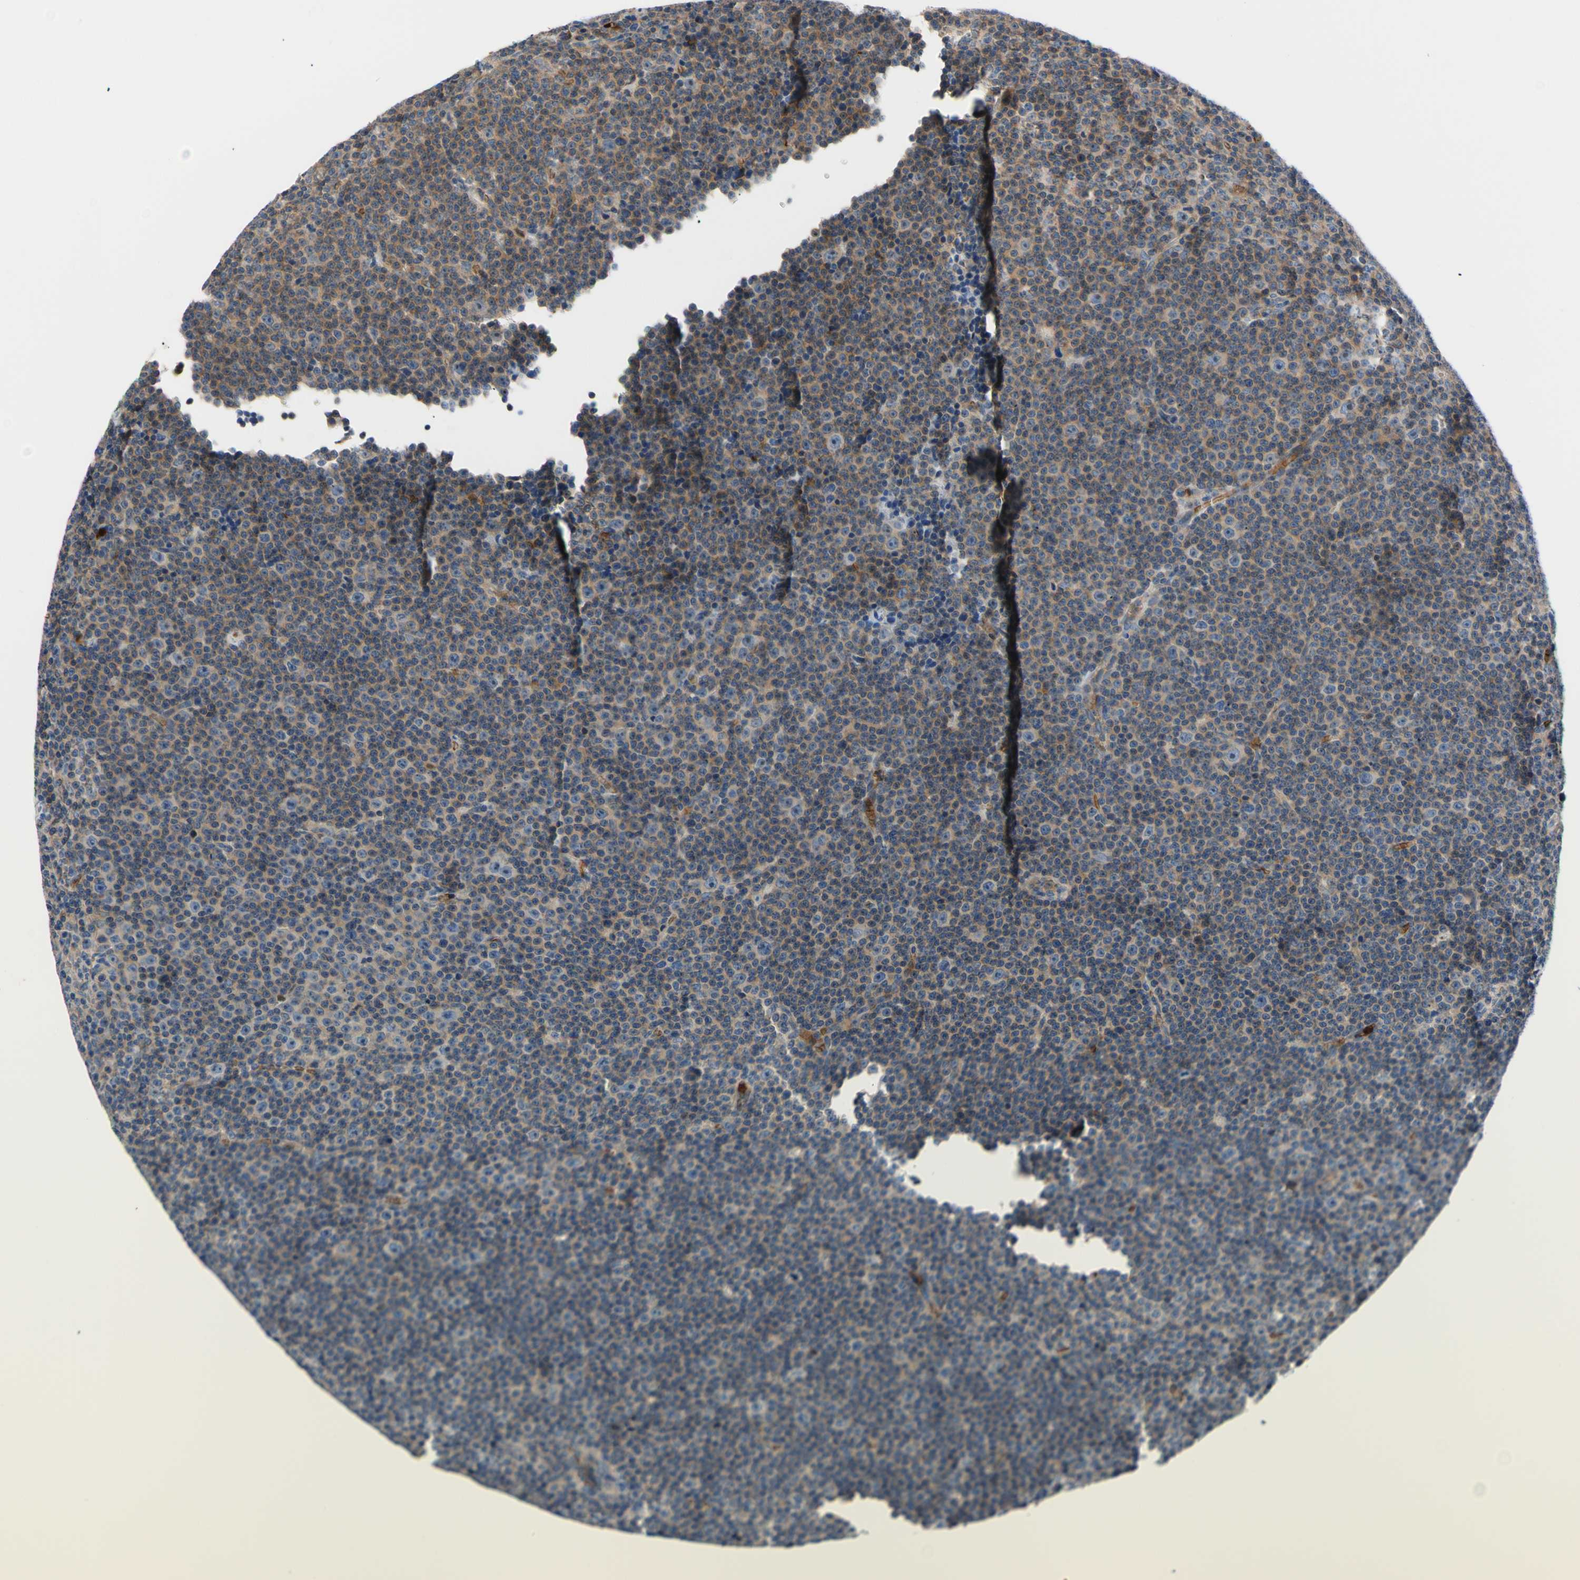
{"staining": {"intensity": "weak", "quantity": "25%-75%", "location": "cytoplasmic/membranous"}, "tissue": "lymphoma", "cell_type": "Tumor cells", "image_type": "cancer", "snomed": [{"axis": "morphology", "description": "Malignant lymphoma, non-Hodgkin's type, Low grade"}, {"axis": "topography", "description": "Lymph node"}], "caption": "A brown stain highlights weak cytoplasmic/membranous staining of a protein in human lymphoma tumor cells.", "gene": "USP9X", "patient": {"sex": "female", "age": 67}}